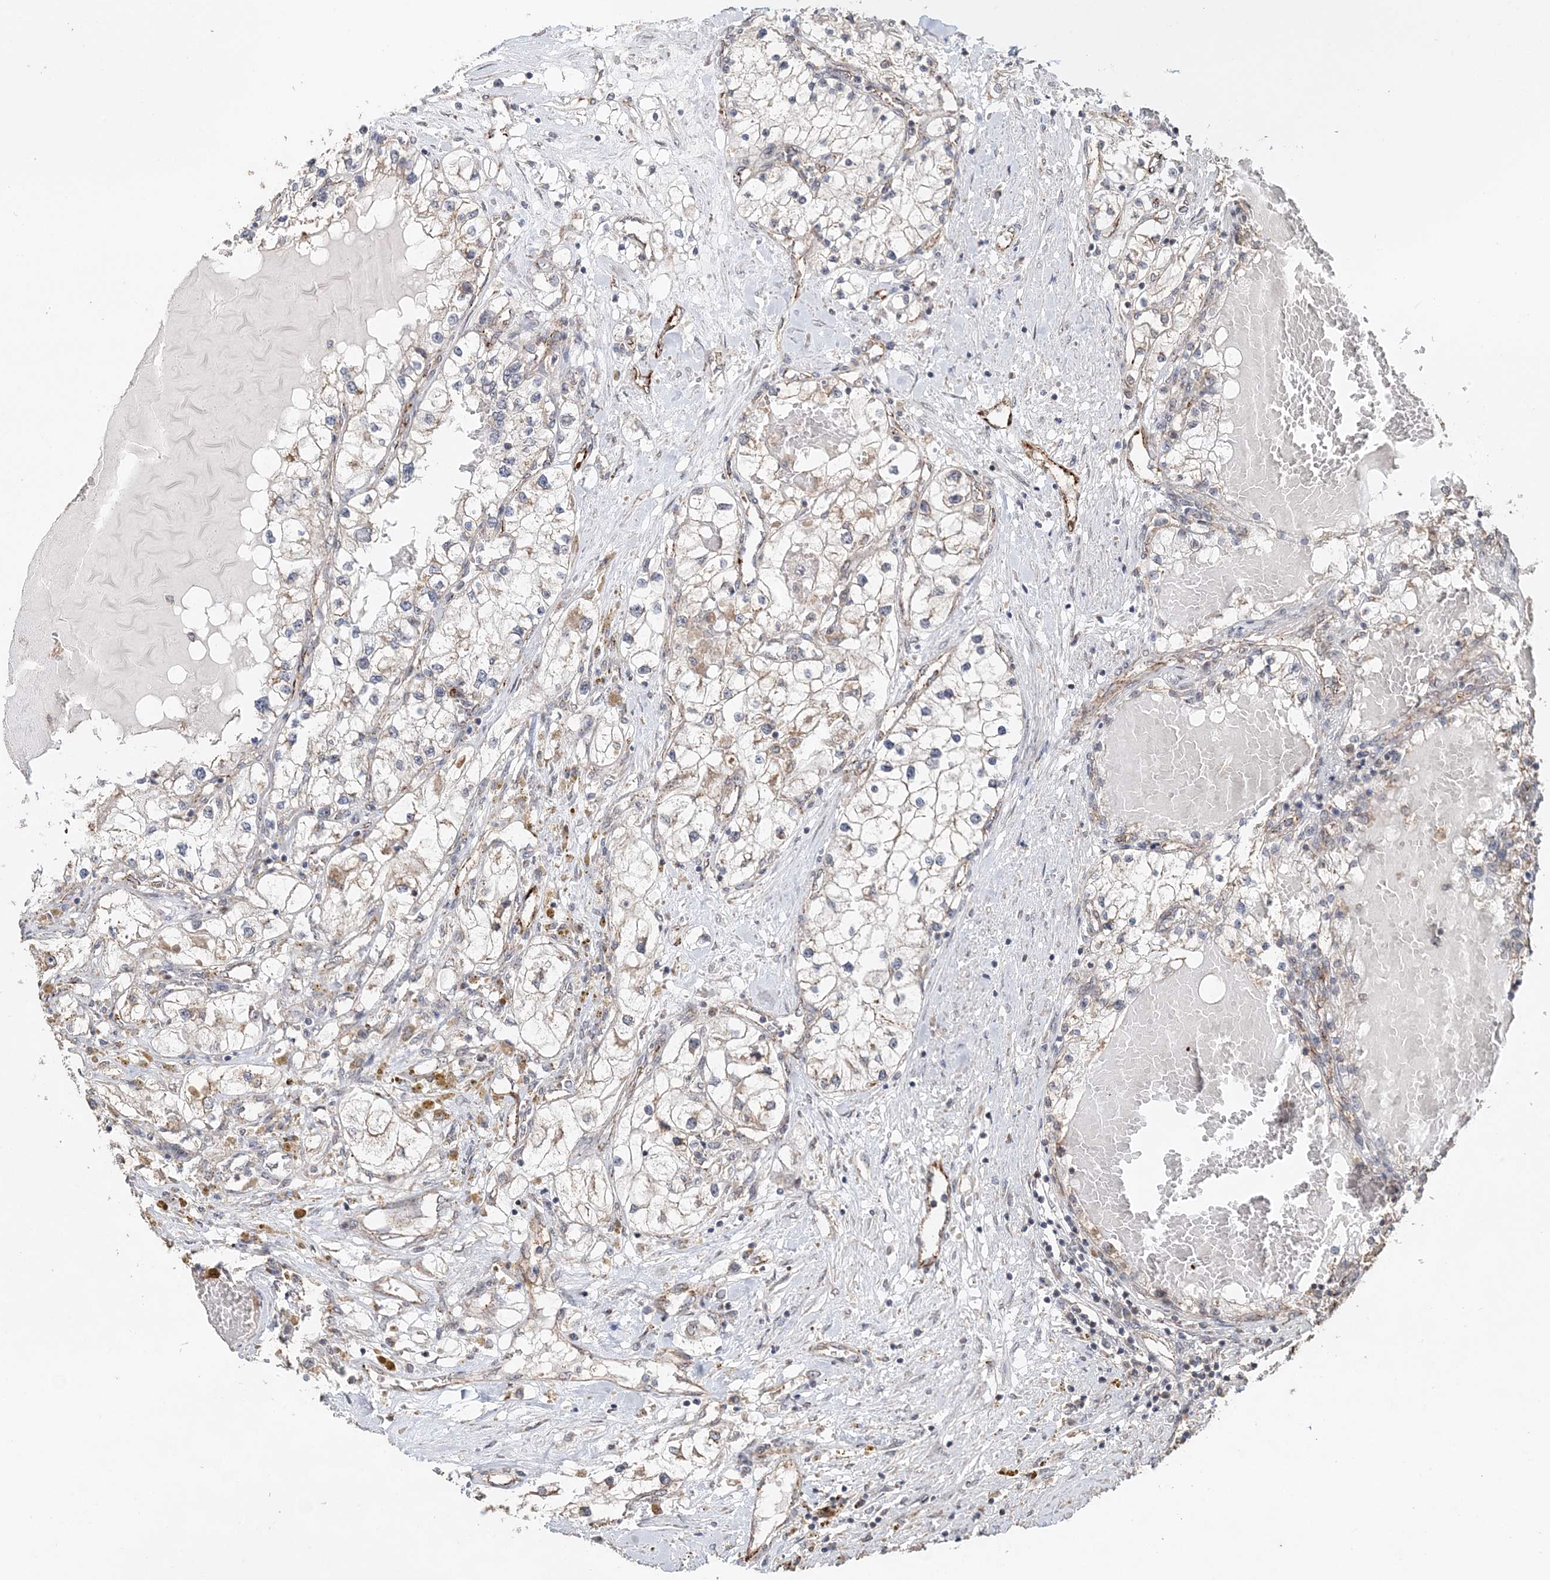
{"staining": {"intensity": "negative", "quantity": "none", "location": "none"}, "tissue": "renal cancer", "cell_type": "Tumor cells", "image_type": "cancer", "snomed": [{"axis": "morphology", "description": "Normal tissue, NOS"}, {"axis": "morphology", "description": "Adenocarcinoma, NOS"}, {"axis": "topography", "description": "Kidney"}], "caption": "A histopathology image of human renal adenocarcinoma is negative for staining in tumor cells. (DAB (3,3'-diaminobenzidine) immunohistochemistry (IHC) with hematoxylin counter stain).", "gene": "FBXO38", "patient": {"sex": "male", "age": 68}}